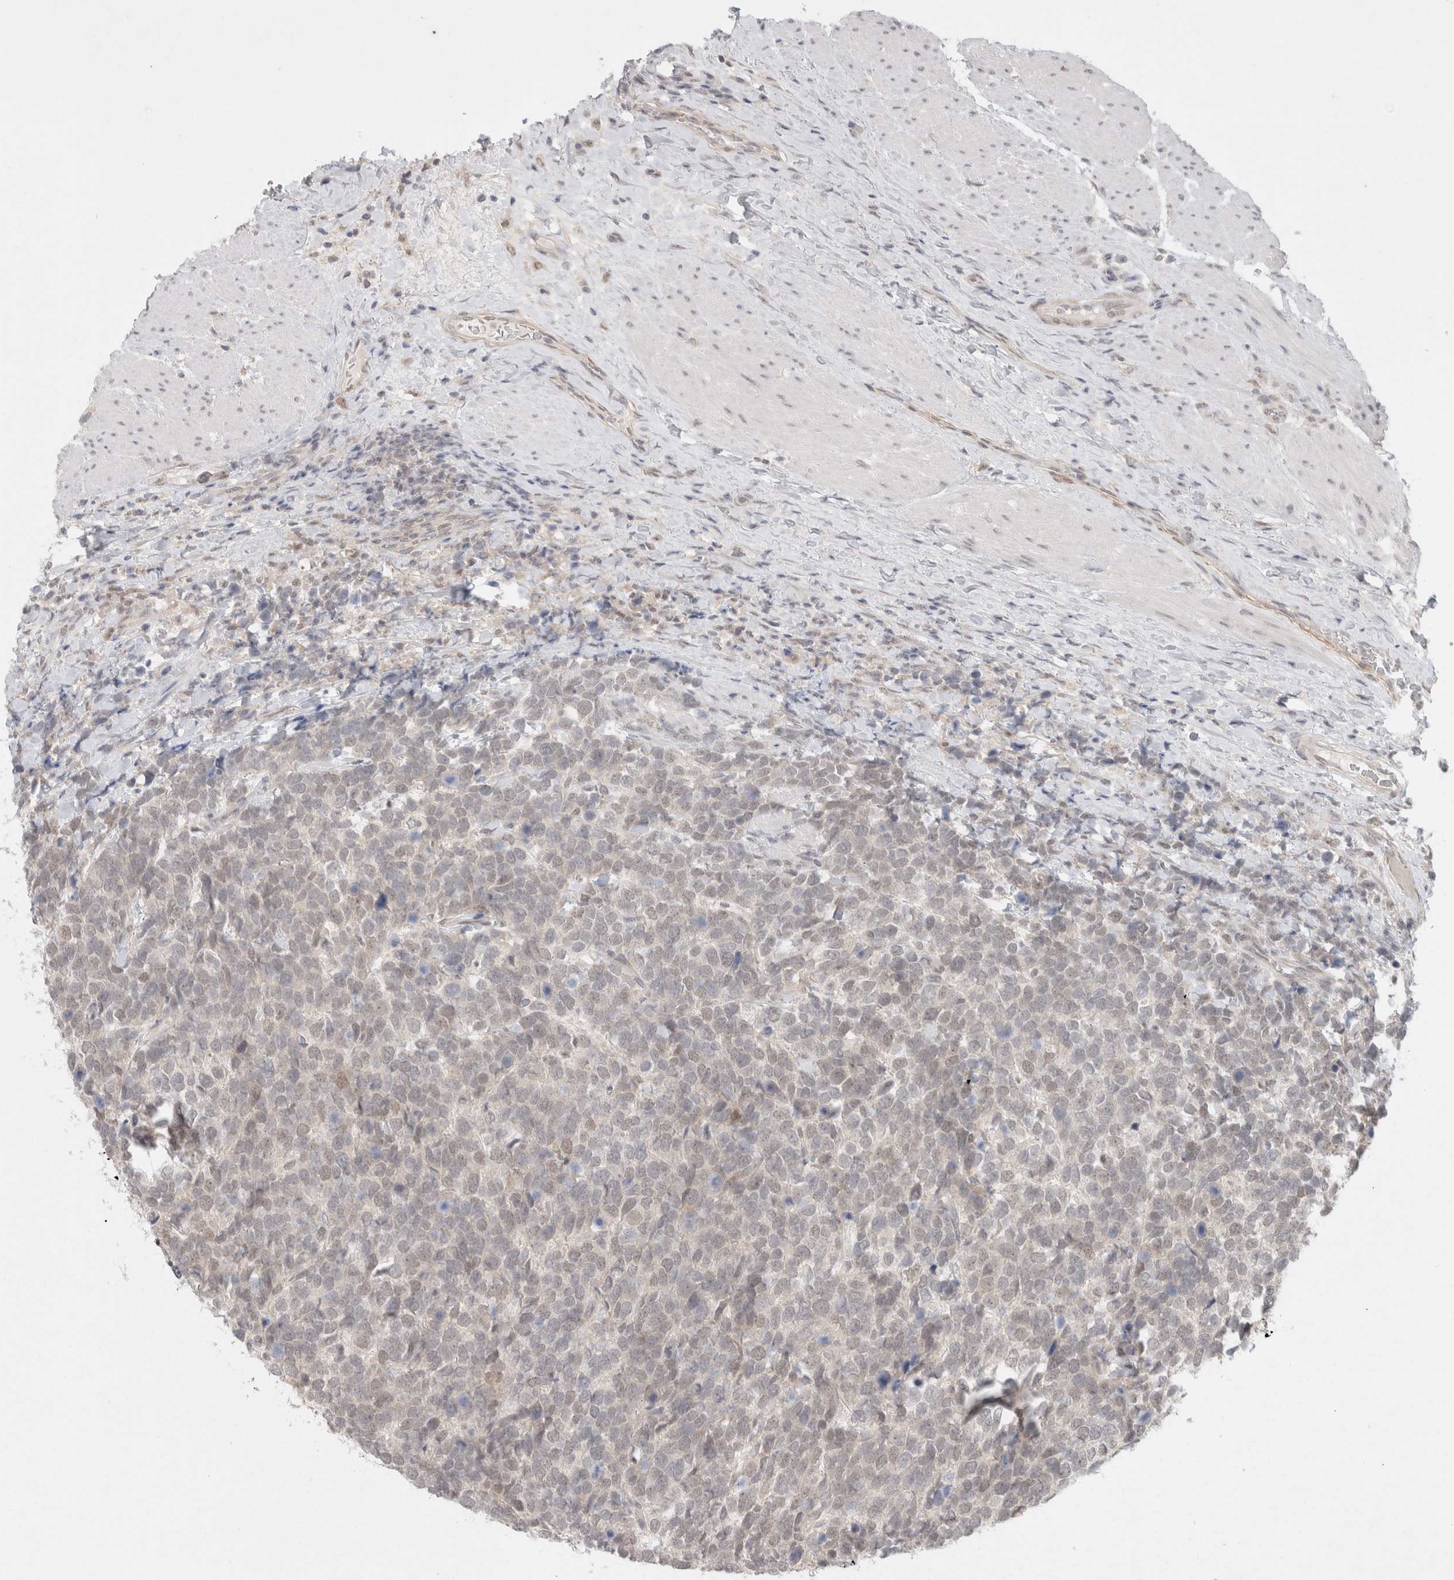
{"staining": {"intensity": "weak", "quantity": "<25%", "location": "cytoplasmic/membranous"}, "tissue": "urothelial cancer", "cell_type": "Tumor cells", "image_type": "cancer", "snomed": [{"axis": "morphology", "description": "Urothelial carcinoma, High grade"}, {"axis": "topography", "description": "Urinary bladder"}], "caption": "High magnification brightfield microscopy of urothelial cancer stained with DAB (3,3'-diaminobenzidine) (brown) and counterstained with hematoxylin (blue): tumor cells show no significant staining.", "gene": "FBXO42", "patient": {"sex": "female", "age": 82}}